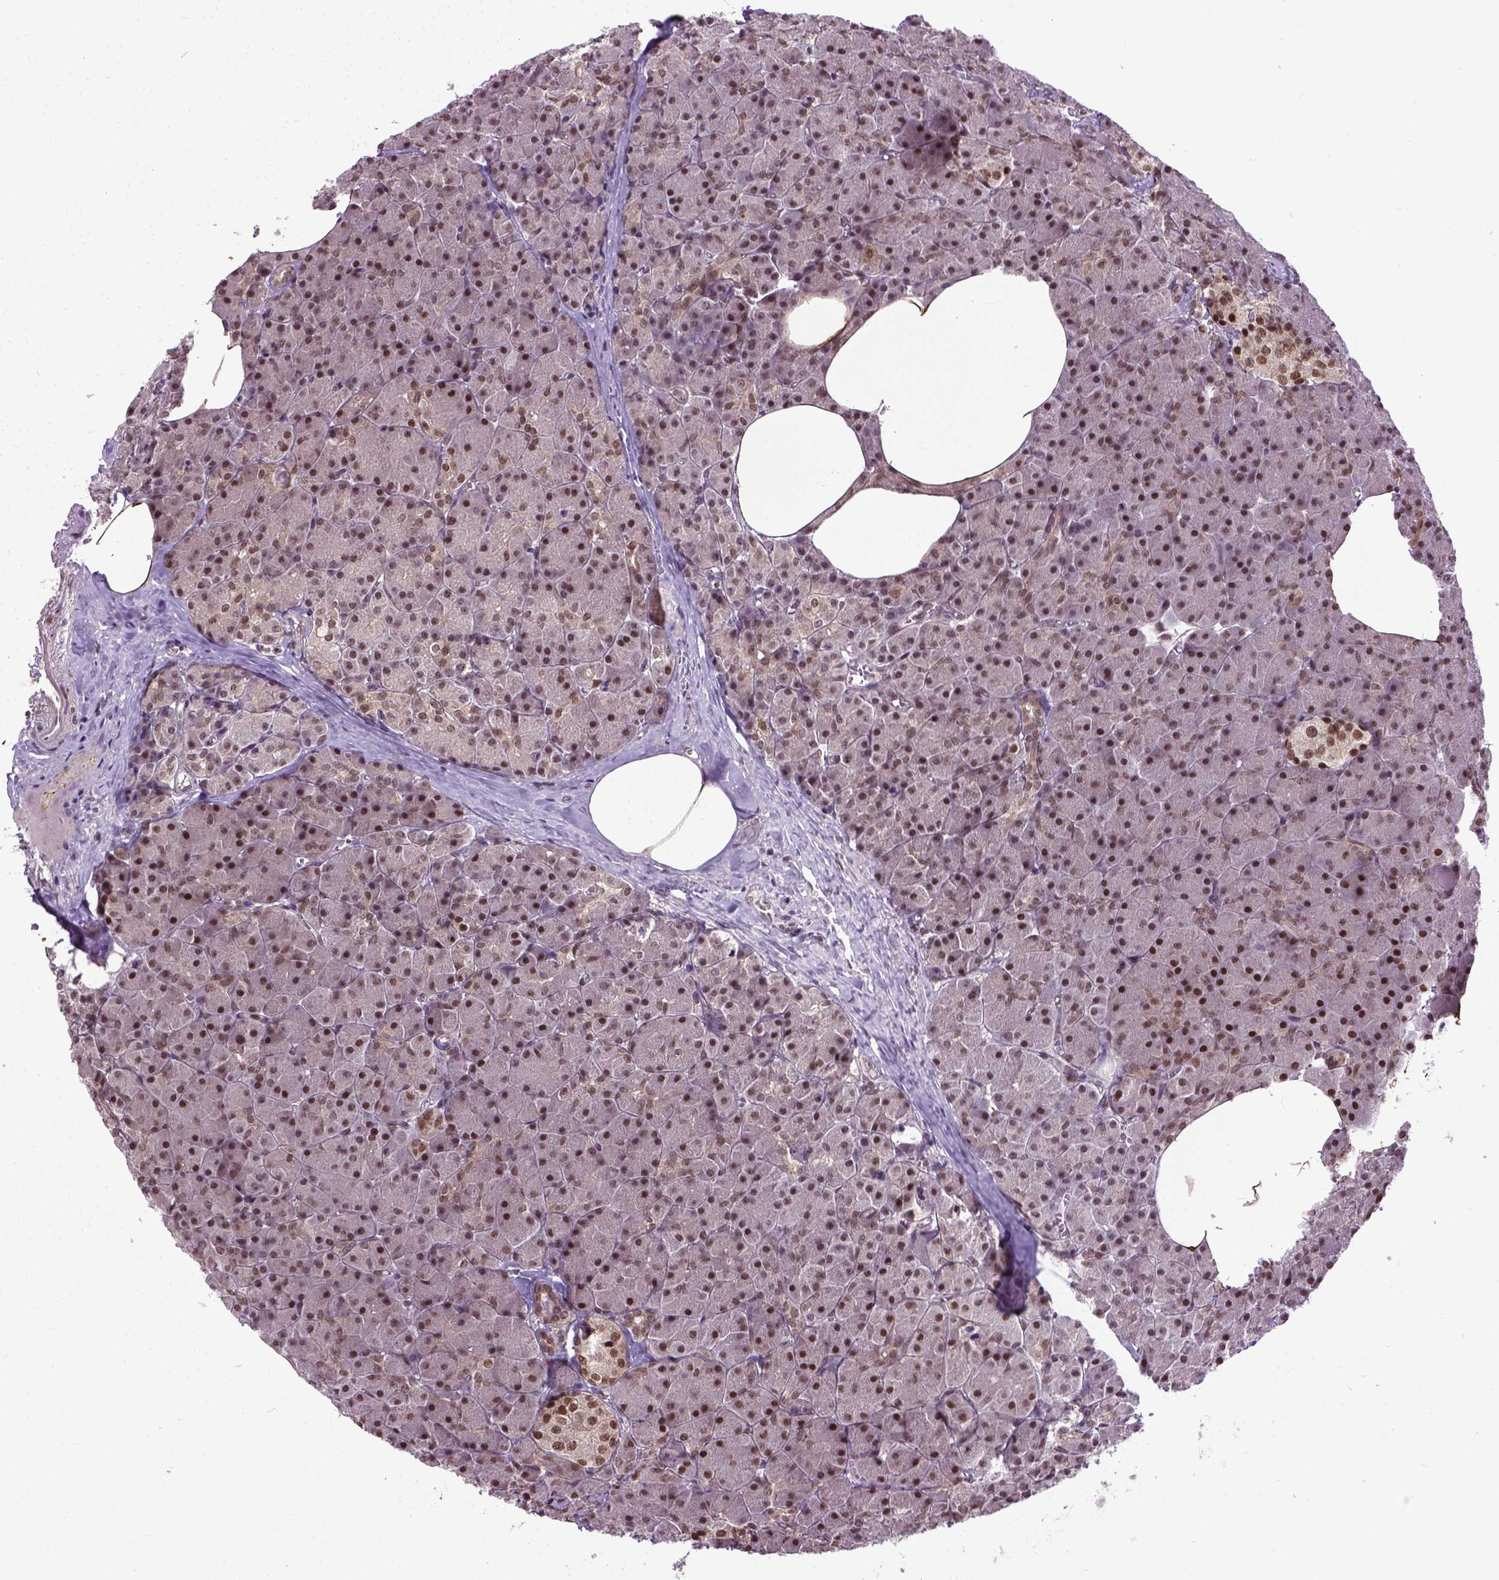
{"staining": {"intensity": "strong", "quantity": ">75%", "location": "nuclear"}, "tissue": "pancreas", "cell_type": "Exocrine glandular cells", "image_type": "normal", "snomed": [{"axis": "morphology", "description": "Normal tissue, NOS"}, {"axis": "topography", "description": "Pancreas"}], "caption": "Exocrine glandular cells display high levels of strong nuclear positivity in about >75% of cells in normal pancreas.", "gene": "UBA3", "patient": {"sex": "female", "age": 45}}